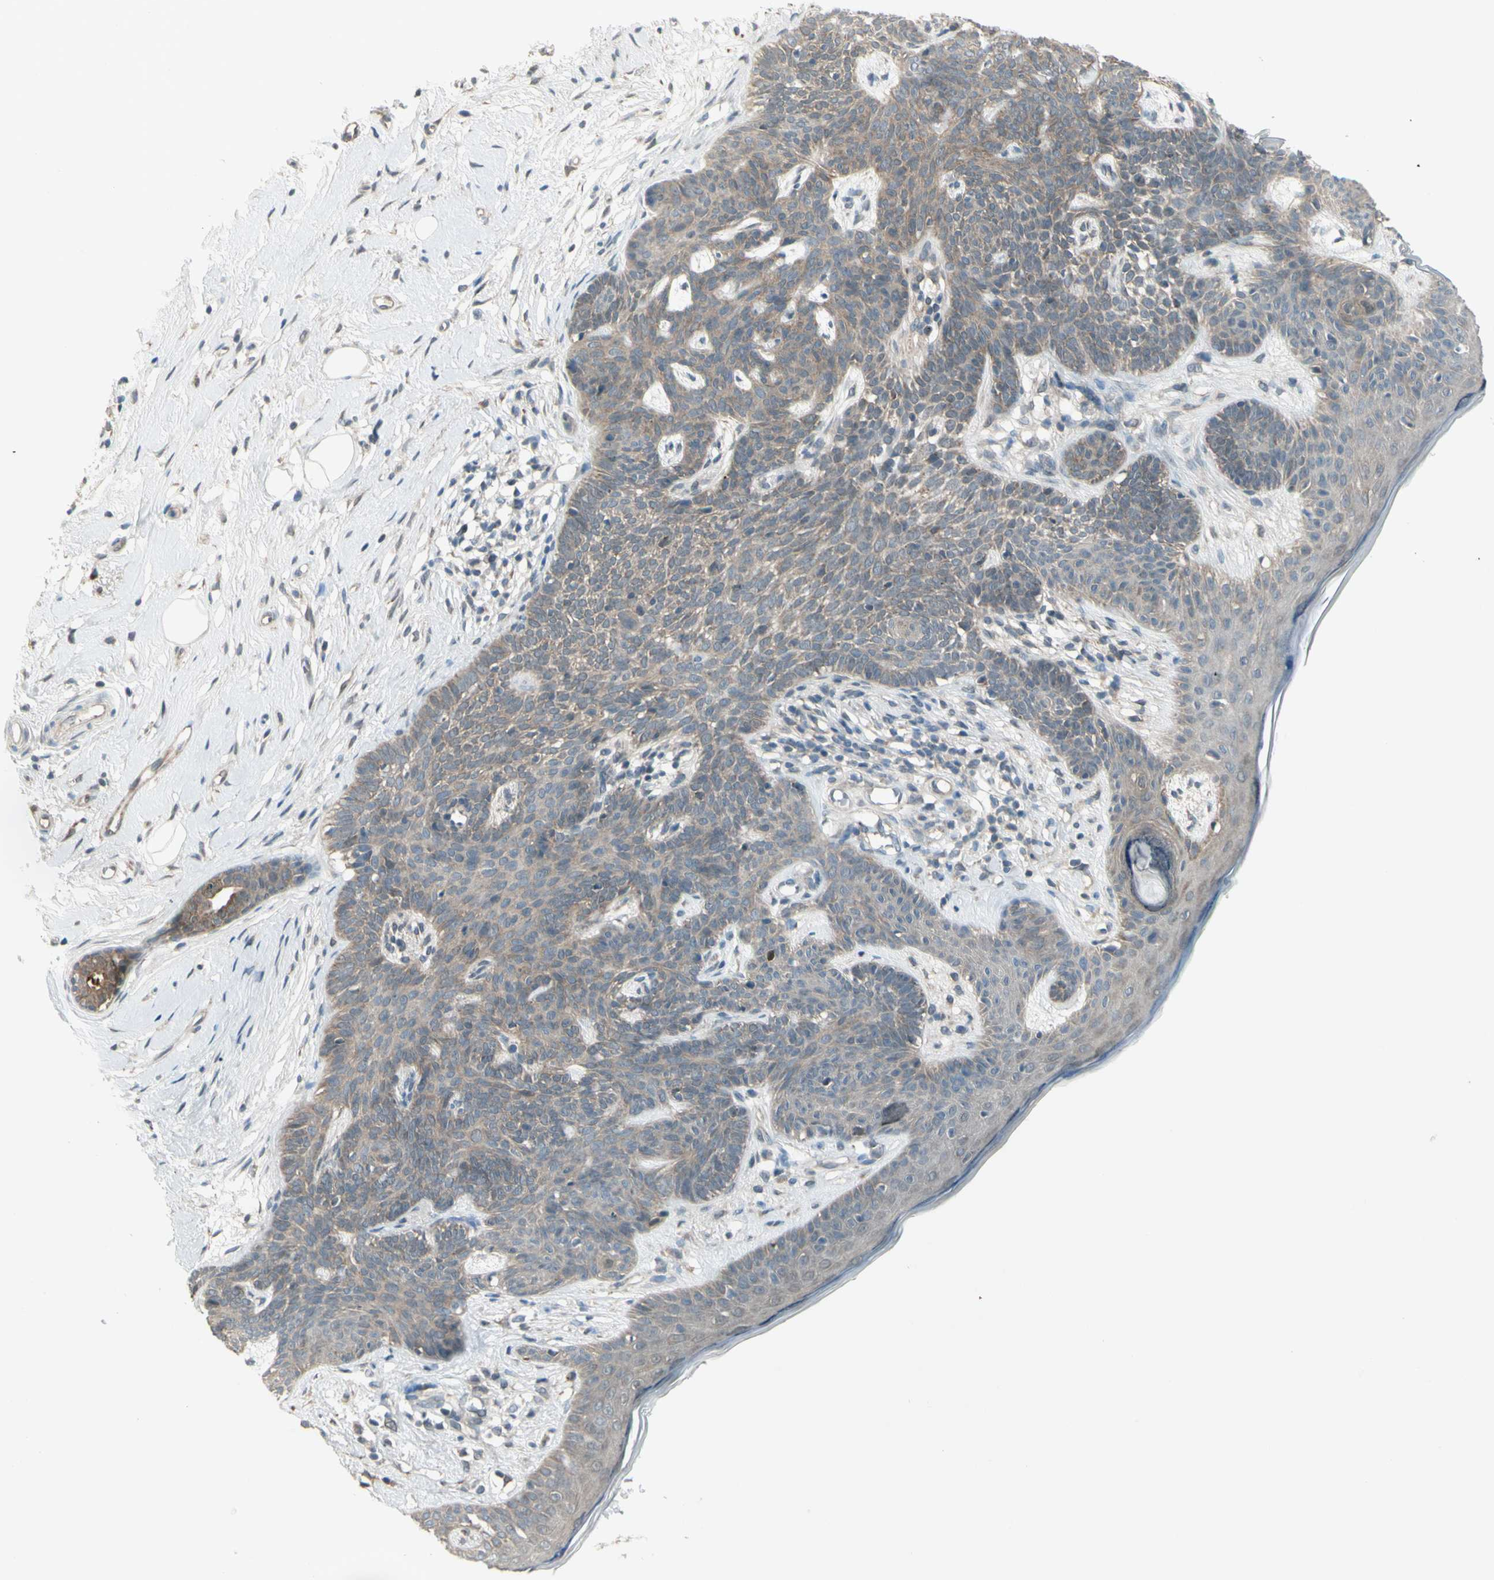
{"staining": {"intensity": "weak", "quantity": "25%-75%", "location": "cytoplasmic/membranous"}, "tissue": "skin cancer", "cell_type": "Tumor cells", "image_type": "cancer", "snomed": [{"axis": "morphology", "description": "Developmental malformation"}, {"axis": "morphology", "description": "Basal cell carcinoma"}, {"axis": "topography", "description": "Skin"}], "caption": "Skin cancer (basal cell carcinoma) tissue shows weak cytoplasmic/membranous staining in approximately 25%-75% of tumor cells", "gene": "NAXD", "patient": {"sex": "female", "age": 62}}